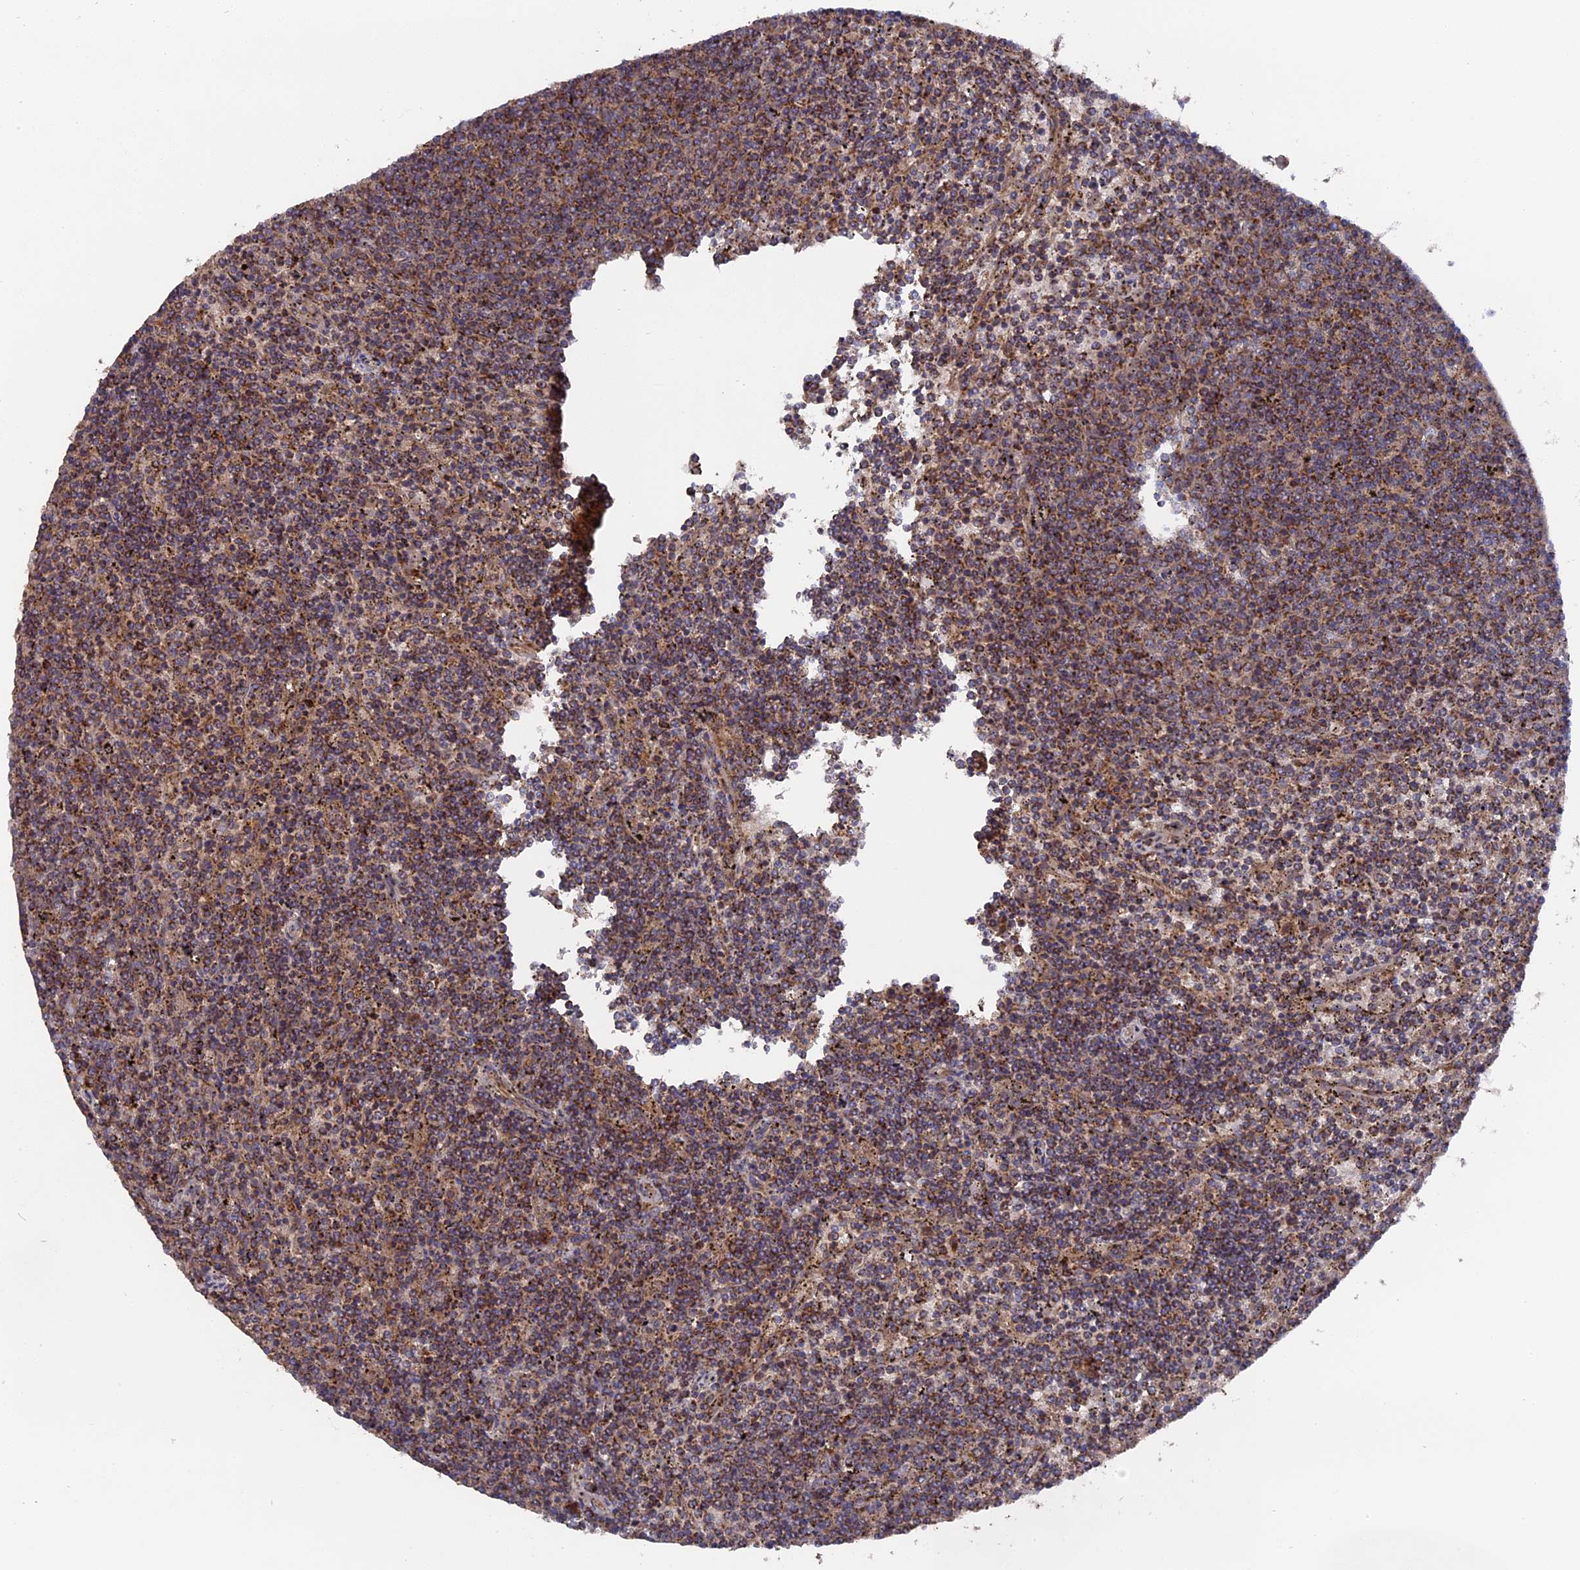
{"staining": {"intensity": "moderate", "quantity": "25%-75%", "location": "cytoplasmic/membranous"}, "tissue": "lymphoma", "cell_type": "Tumor cells", "image_type": "cancer", "snomed": [{"axis": "morphology", "description": "Malignant lymphoma, non-Hodgkin's type, Low grade"}, {"axis": "topography", "description": "Spleen"}], "caption": "Brown immunohistochemical staining in human low-grade malignant lymphoma, non-Hodgkin's type shows moderate cytoplasmic/membranous positivity in approximately 25%-75% of tumor cells.", "gene": "TELO2", "patient": {"sex": "female", "age": 50}}